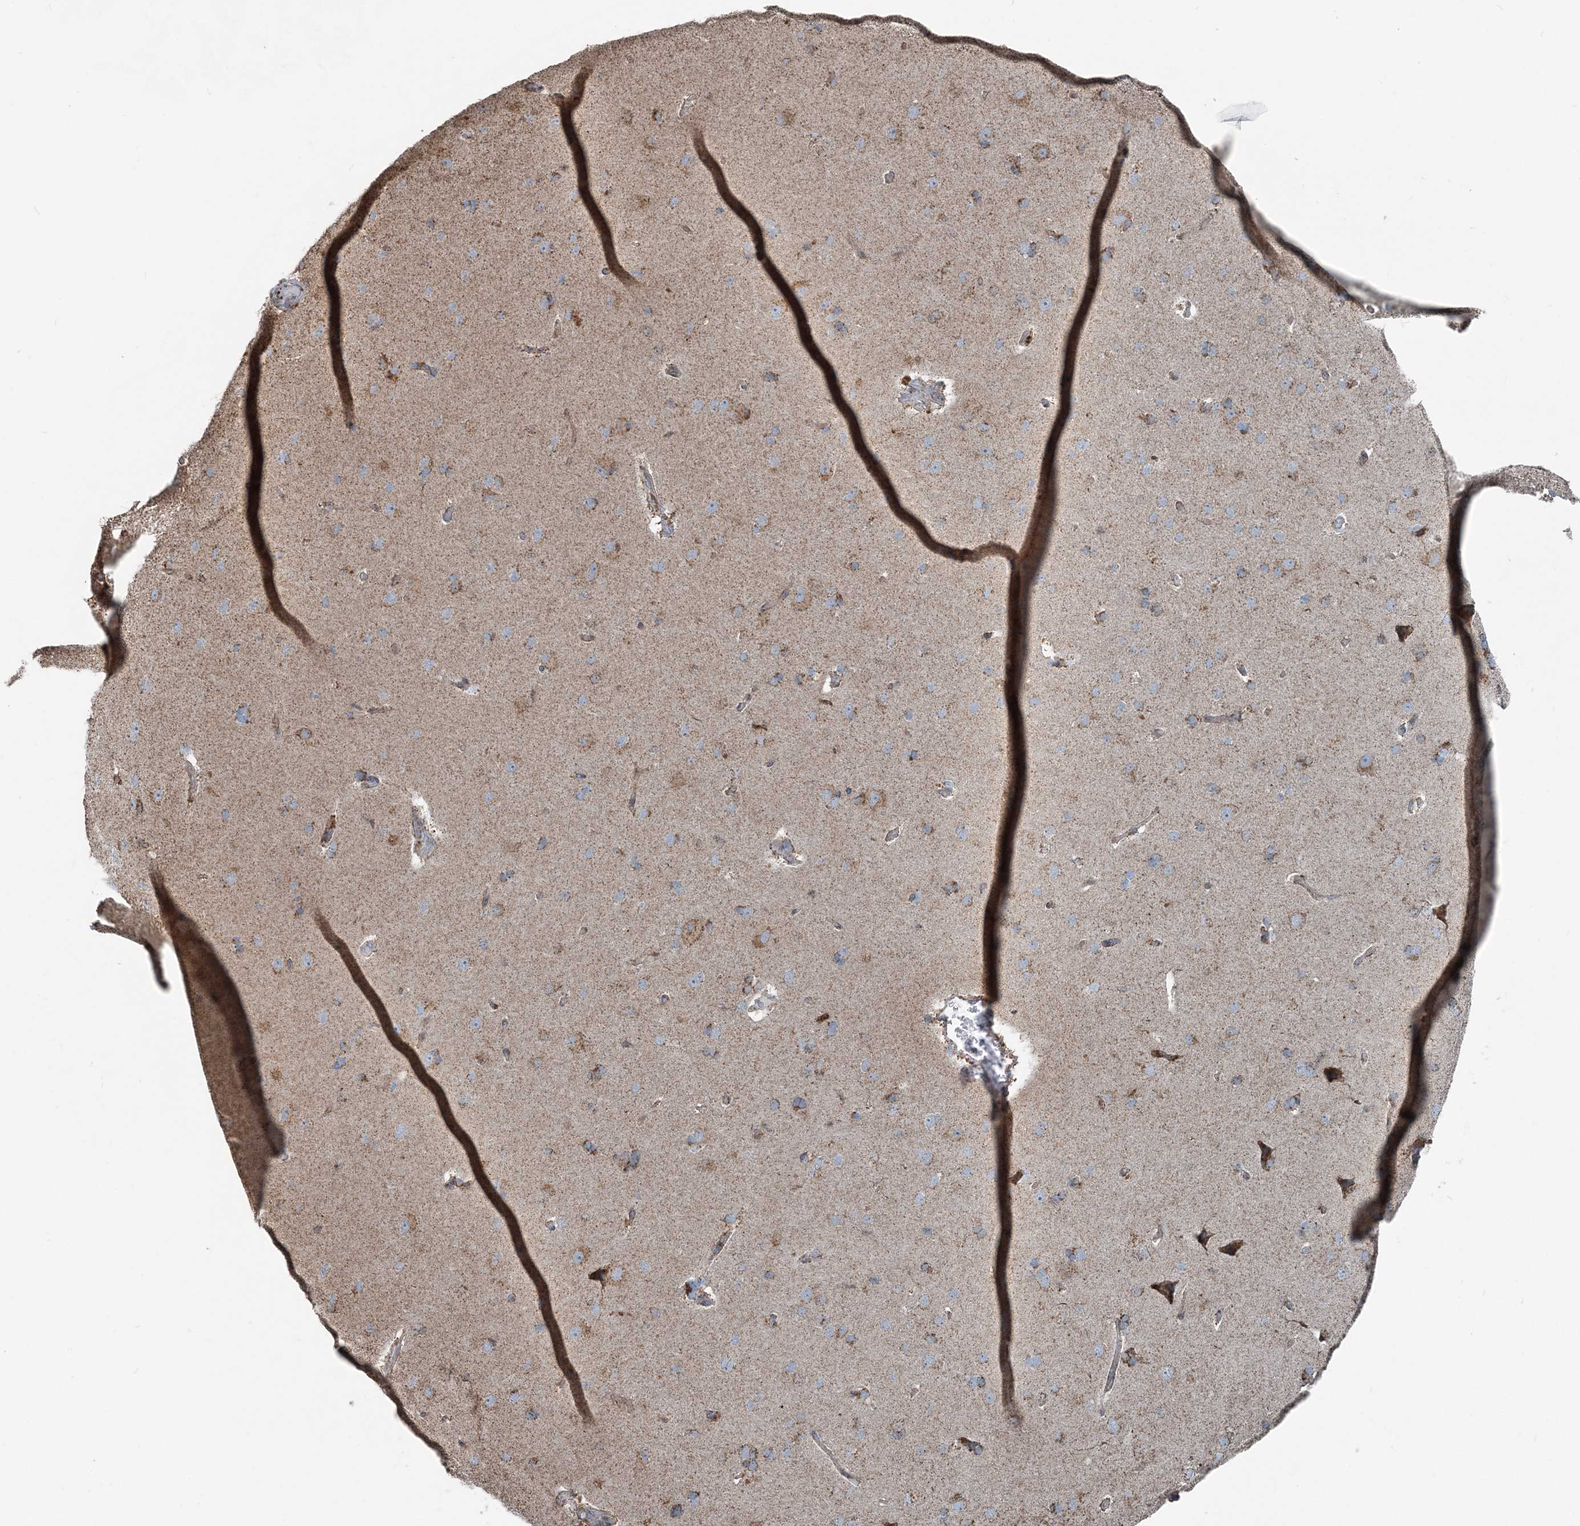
{"staining": {"intensity": "weak", "quantity": "25%-75%", "location": "cytoplasmic/membranous"}, "tissue": "cerebral cortex", "cell_type": "Endothelial cells", "image_type": "normal", "snomed": [{"axis": "morphology", "description": "Normal tissue, NOS"}, {"axis": "topography", "description": "Cerebral cortex"}], "caption": "Brown immunohistochemical staining in benign human cerebral cortex demonstrates weak cytoplasmic/membranous positivity in approximately 25%-75% of endothelial cells. (IHC, brightfield microscopy, high magnification).", "gene": "SUCLG1", "patient": {"sex": "male", "age": 62}}